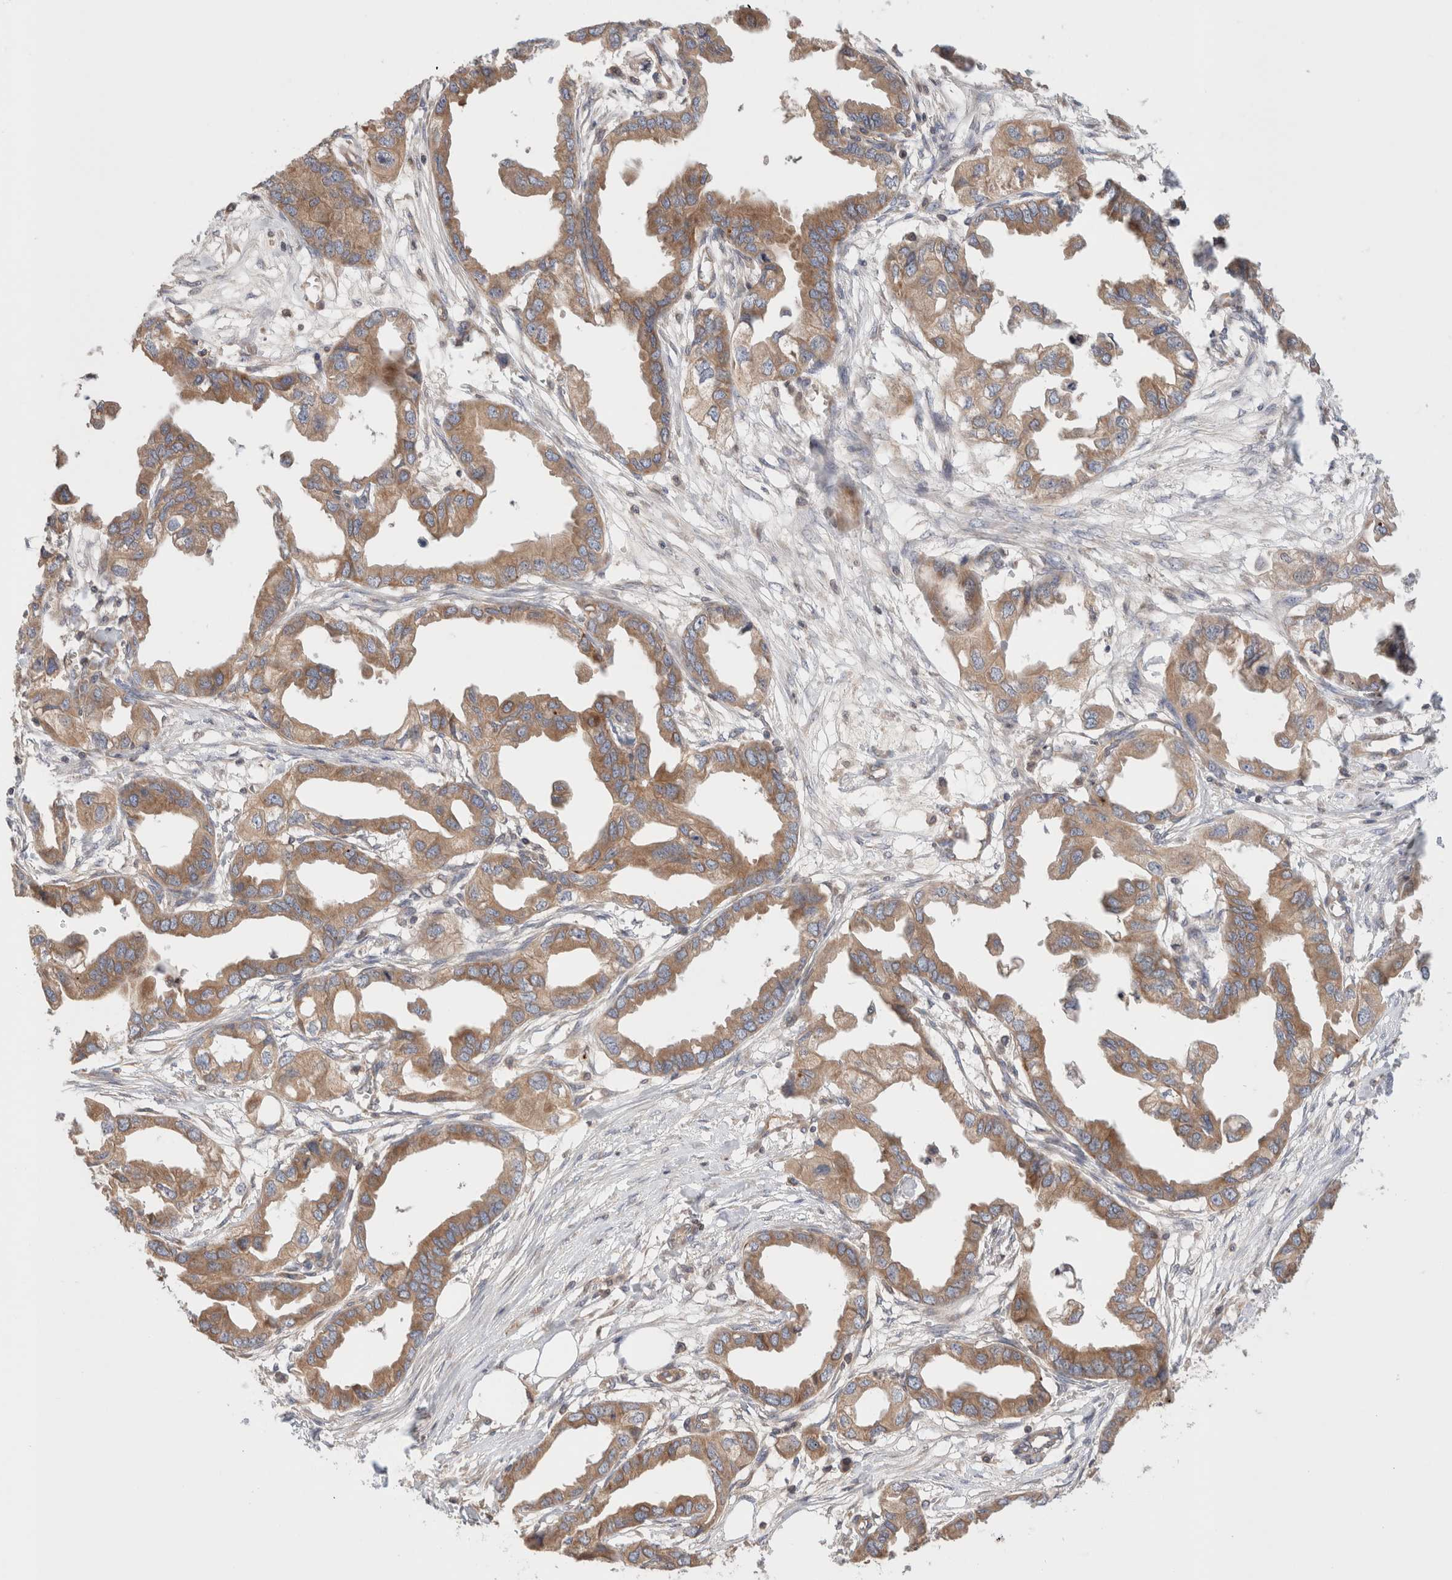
{"staining": {"intensity": "moderate", "quantity": ">75%", "location": "cytoplasmic/membranous"}, "tissue": "endometrial cancer", "cell_type": "Tumor cells", "image_type": "cancer", "snomed": [{"axis": "morphology", "description": "Adenocarcinoma, NOS"}, {"axis": "morphology", "description": "Adenocarcinoma, metastatic, NOS"}, {"axis": "topography", "description": "Adipose tissue"}, {"axis": "topography", "description": "Endometrium"}], "caption": "This is a histology image of immunohistochemistry staining of endometrial cancer (metastatic adenocarcinoma), which shows moderate staining in the cytoplasmic/membranous of tumor cells.", "gene": "SIKE1", "patient": {"sex": "female", "age": 67}}